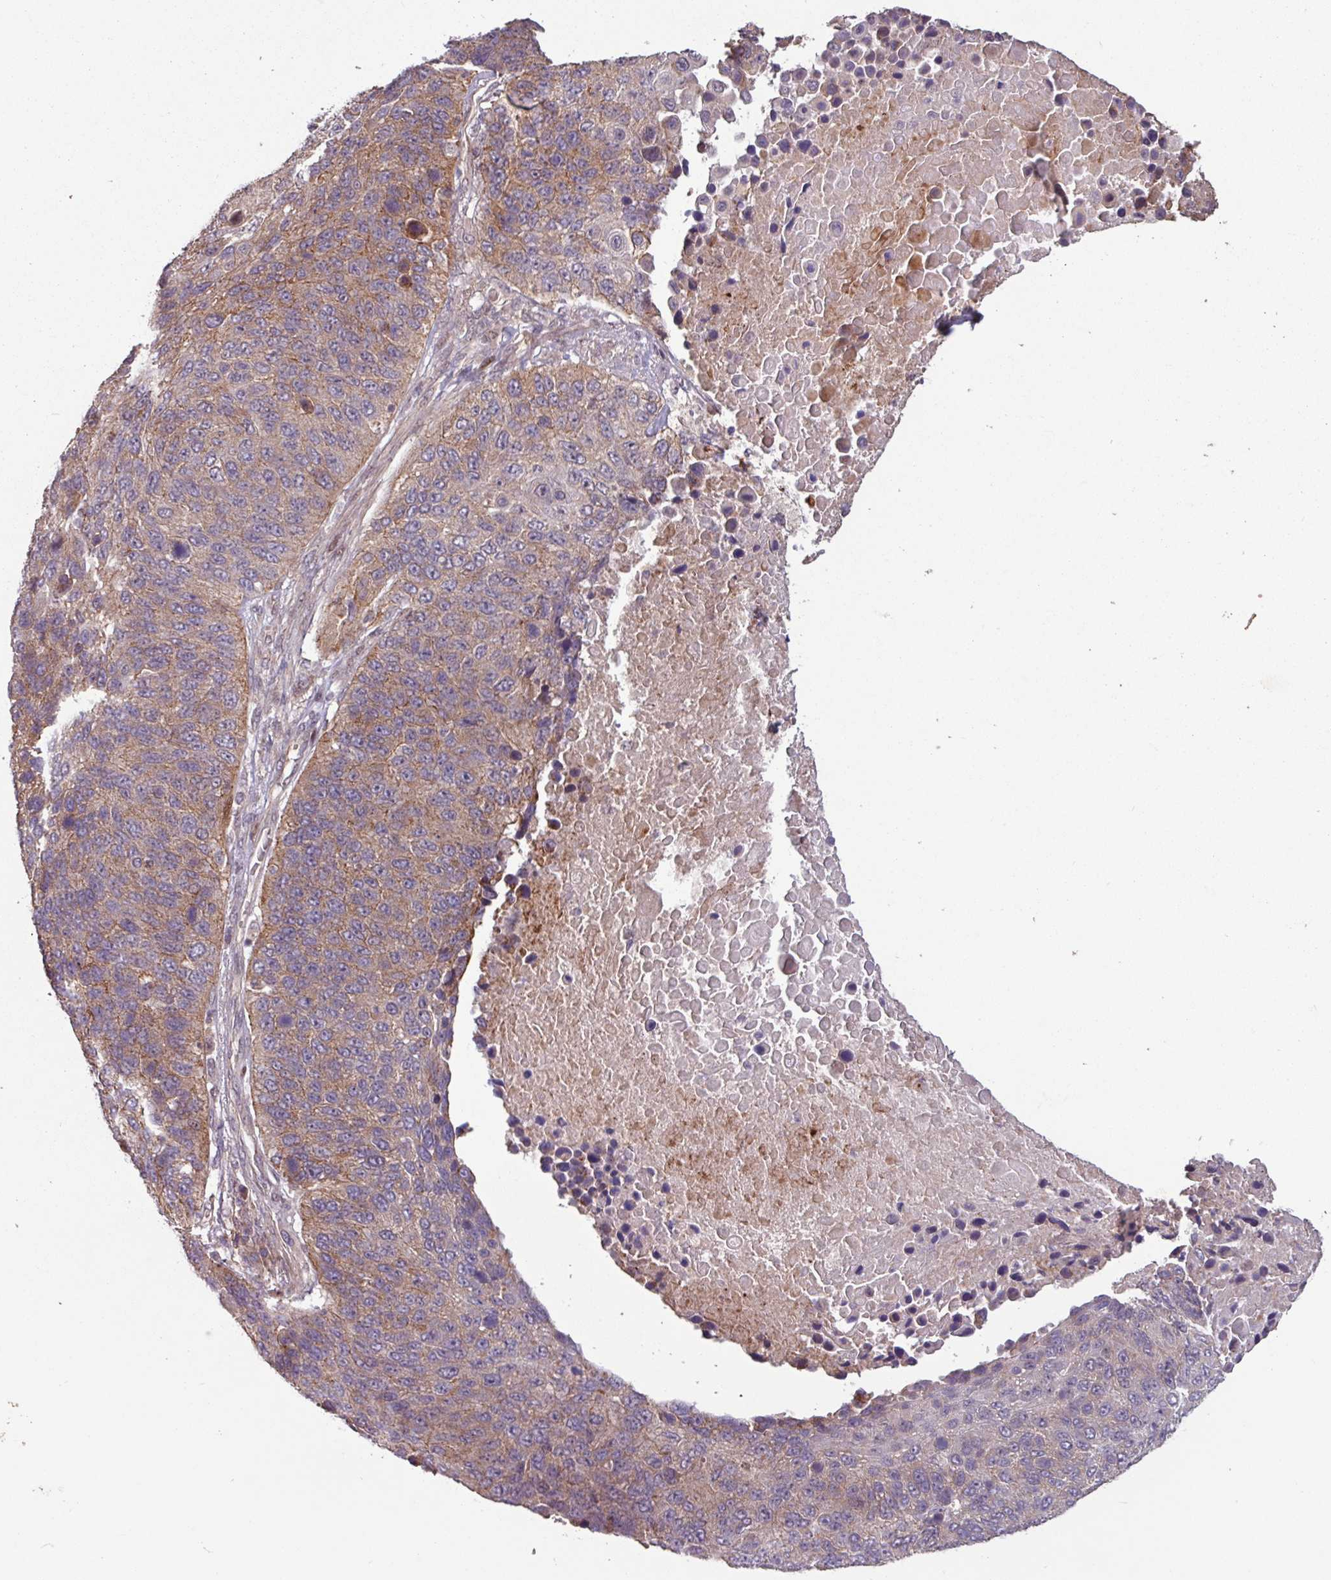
{"staining": {"intensity": "moderate", "quantity": ">75%", "location": "cytoplasmic/membranous"}, "tissue": "lung cancer", "cell_type": "Tumor cells", "image_type": "cancer", "snomed": [{"axis": "morphology", "description": "Normal tissue, NOS"}, {"axis": "morphology", "description": "Squamous cell carcinoma, NOS"}, {"axis": "topography", "description": "Lymph node"}, {"axis": "topography", "description": "Lung"}], "caption": "A medium amount of moderate cytoplasmic/membranous expression is identified in approximately >75% of tumor cells in lung squamous cell carcinoma tissue.", "gene": "TMEM88", "patient": {"sex": "male", "age": 66}}